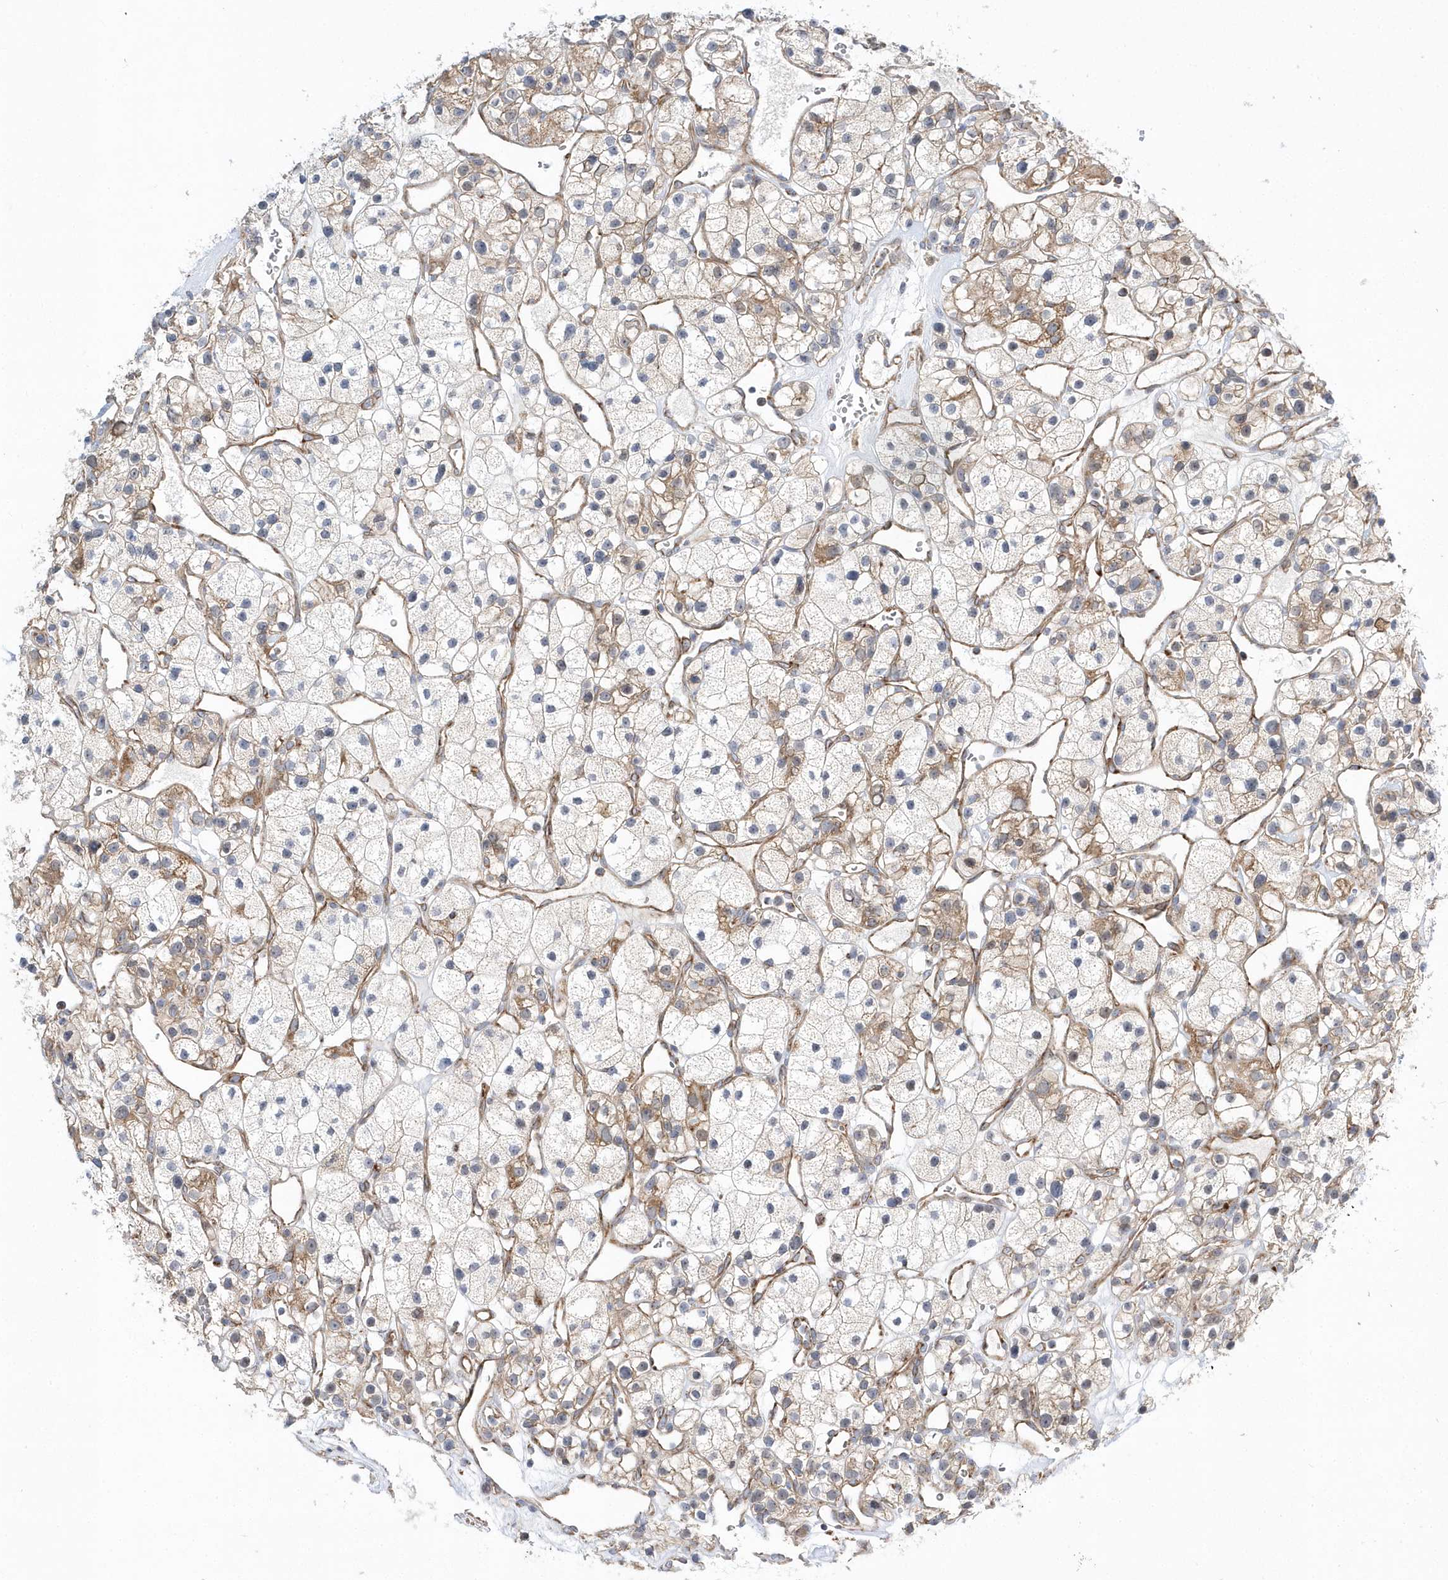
{"staining": {"intensity": "moderate", "quantity": "<25%", "location": "cytoplasmic/membranous"}, "tissue": "renal cancer", "cell_type": "Tumor cells", "image_type": "cancer", "snomed": [{"axis": "morphology", "description": "Adenocarcinoma, NOS"}, {"axis": "topography", "description": "Kidney"}], "caption": "Renal cancer was stained to show a protein in brown. There is low levels of moderate cytoplasmic/membranous positivity in approximately <25% of tumor cells. (DAB = brown stain, brightfield microscopy at high magnification).", "gene": "OPA1", "patient": {"sex": "female", "age": 57}}